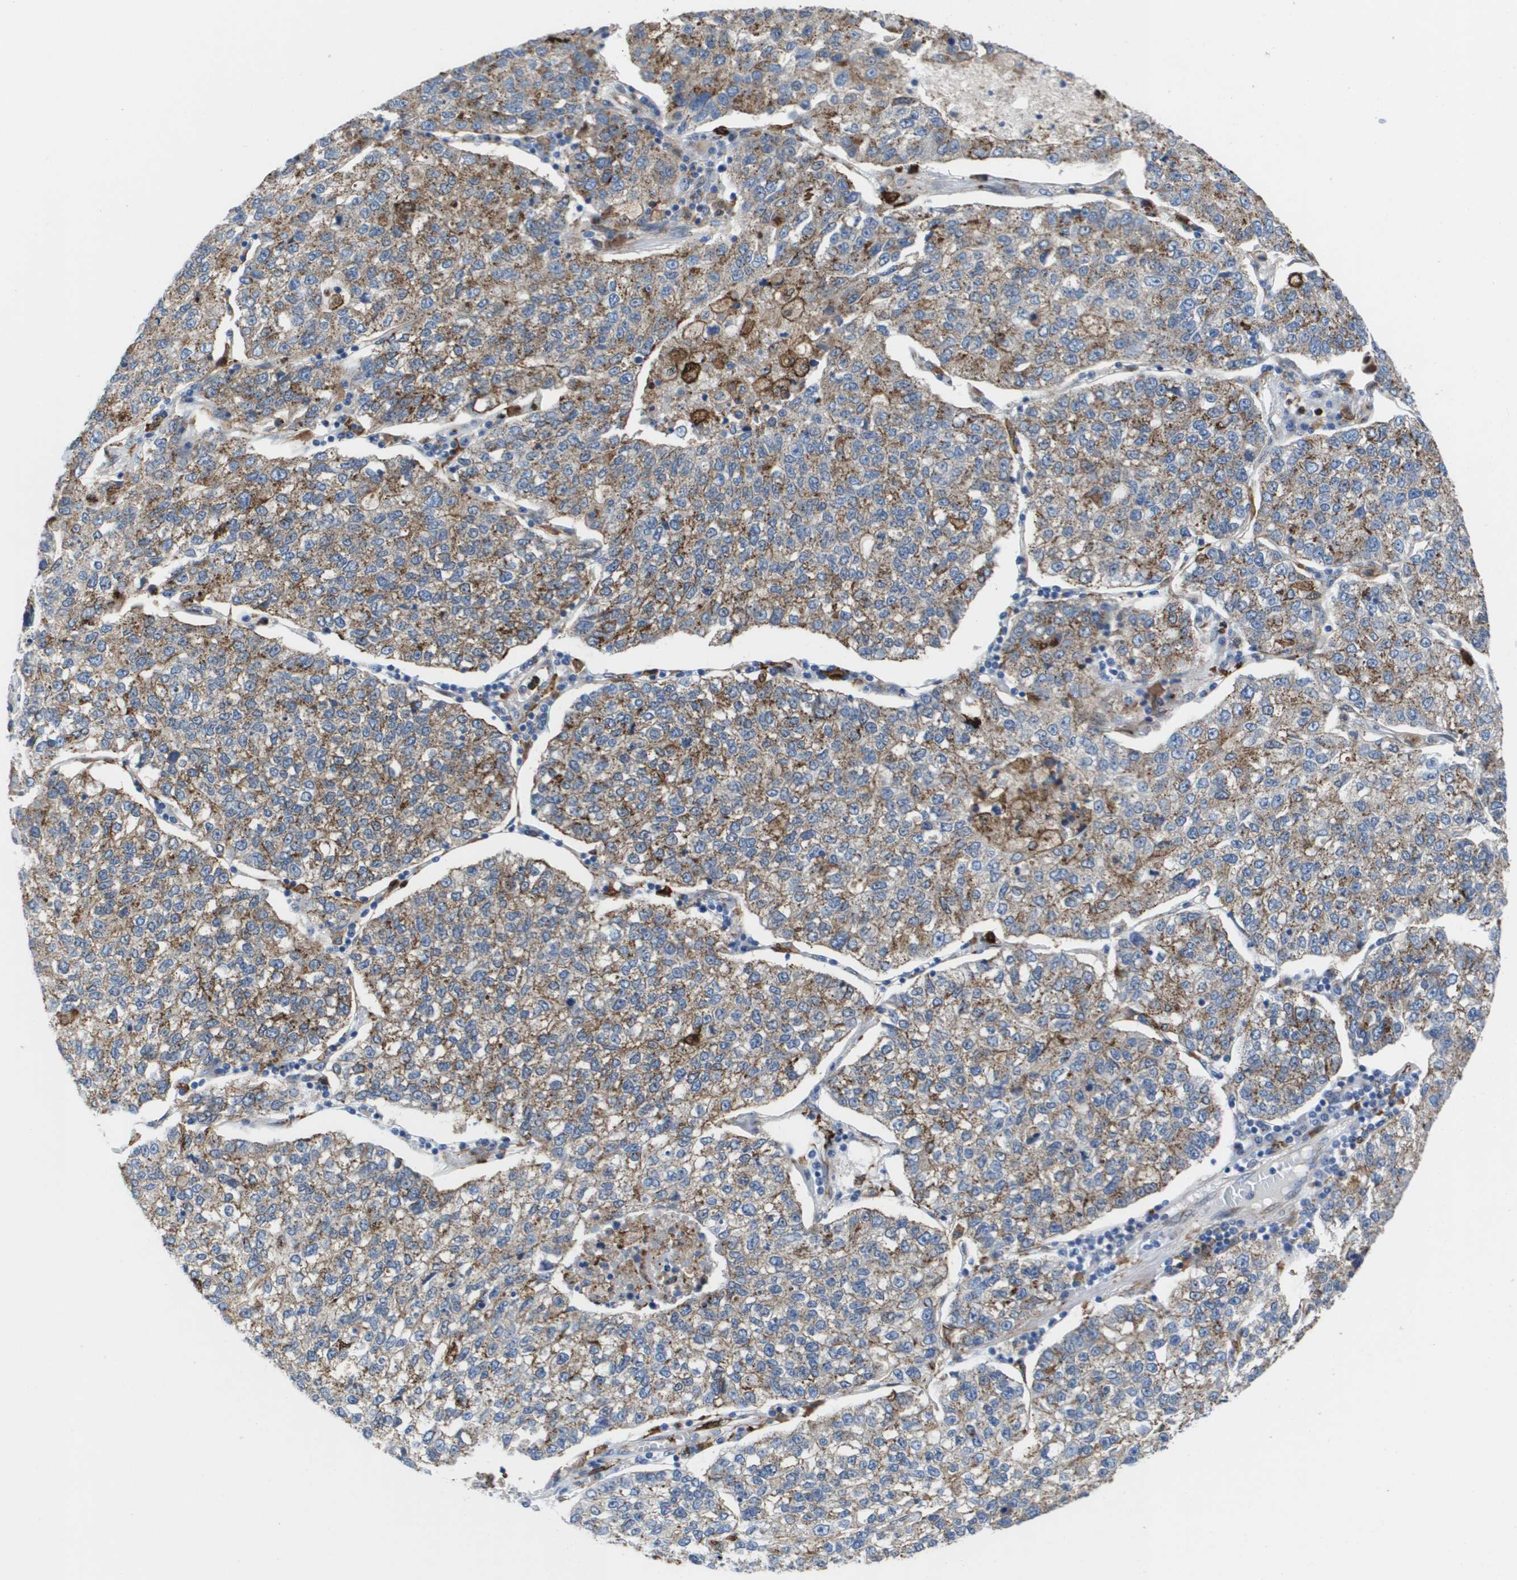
{"staining": {"intensity": "moderate", "quantity": ">75%", "location": "cytoplasmic/membranous"}, "tissue": "lung cancer", "cell_type": "Tumor cells", "image_type": "cancer", "snomed": [{"axis": "morphology", "description": "Adenocarcinoma, NOS"}, {"axis": "topography", "description": "Lung"}], "caption": "High-power microscopy captured an immunohistochemistry micrograph of lung cancer, revealing moderate cytoplasmic/membranous positivity in about >75% of tumor cells.", "gene": "SLC37A2", "patient": {"sex": "male", "age": 49}}